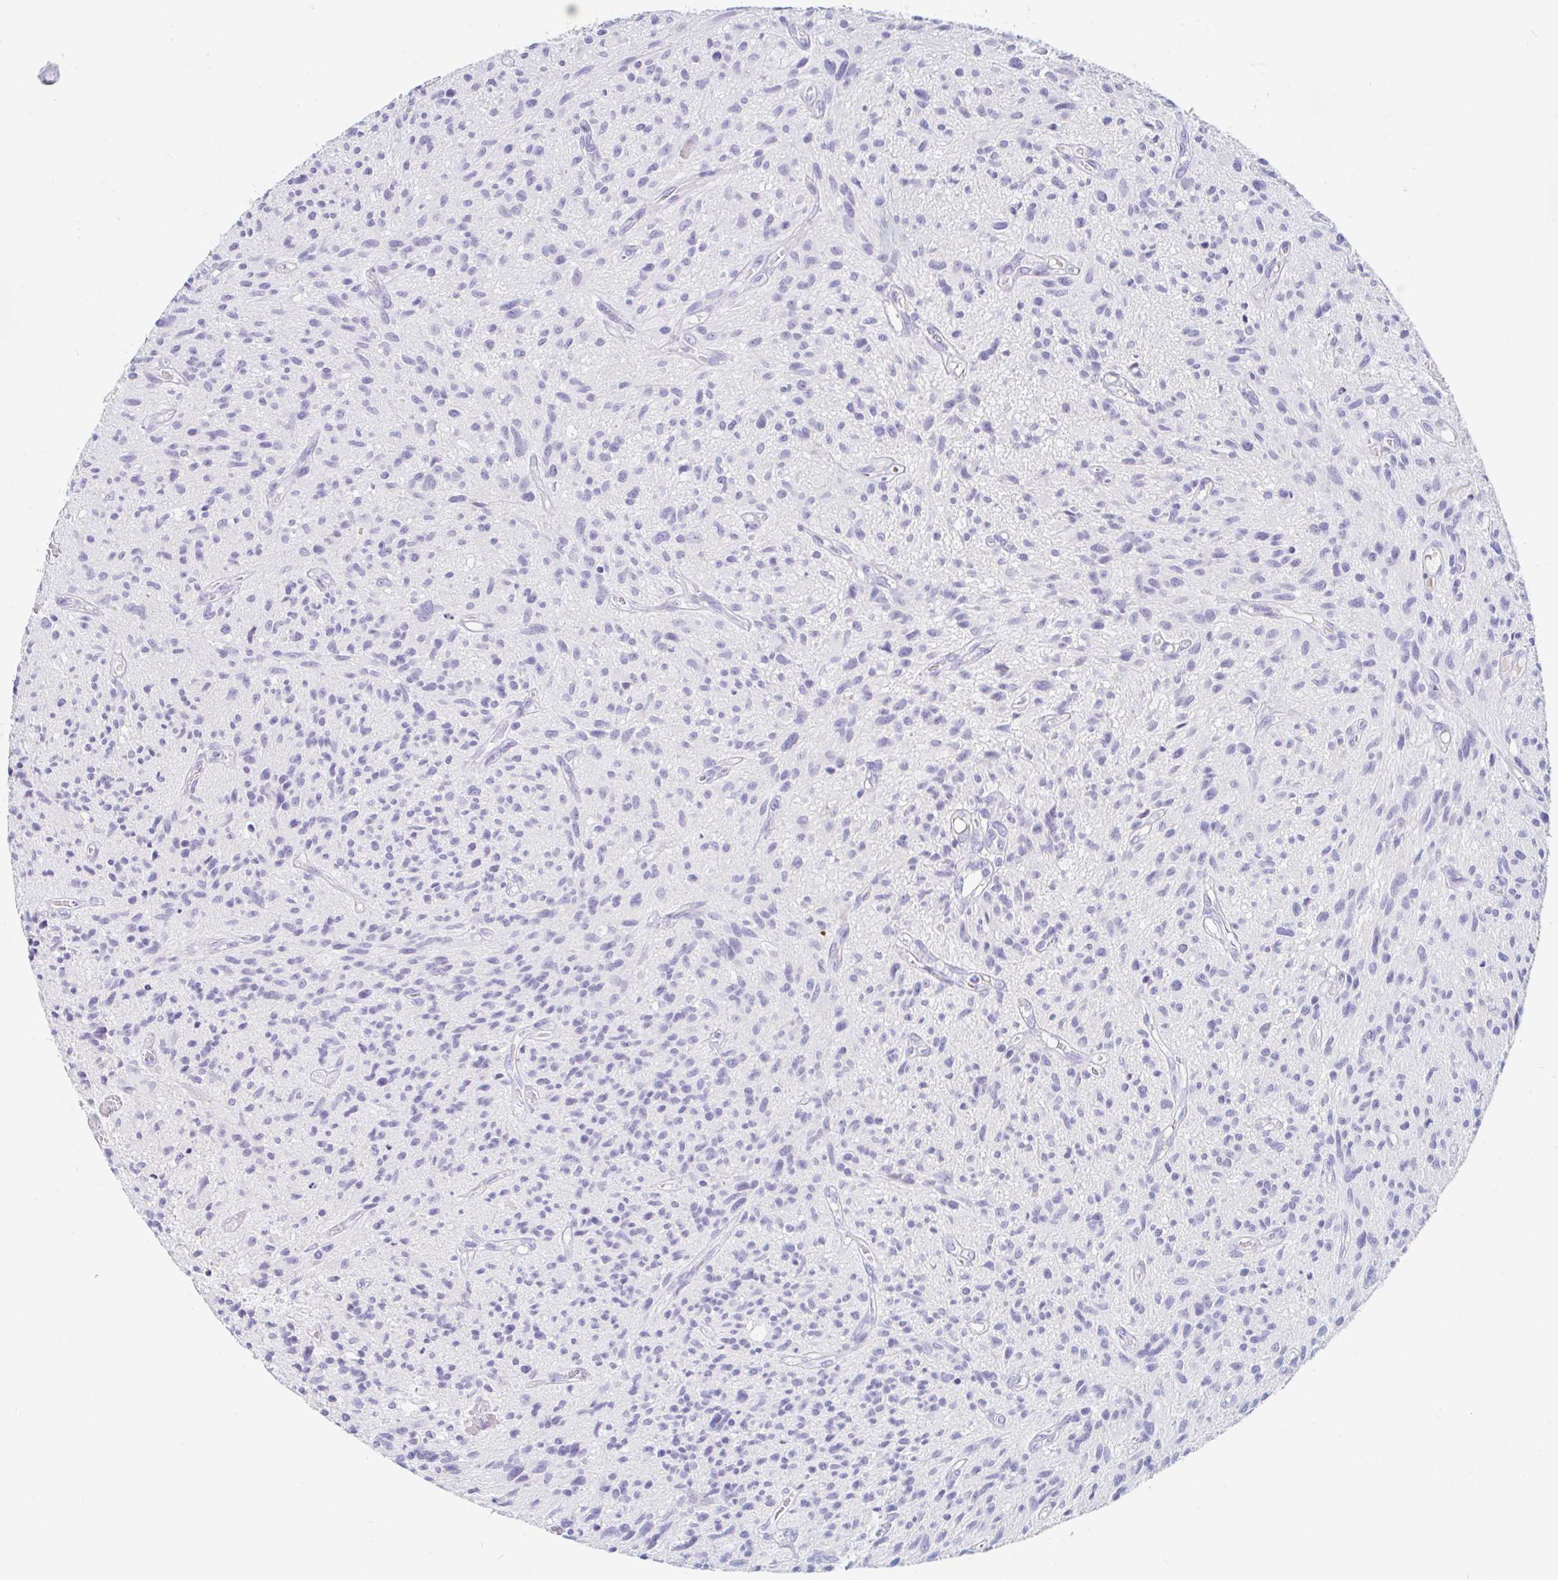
{"staining": {"intensity": "negative", "quantity": "none", "location": "none"}, "tissue": "glioma", "cell_type": "Tumor cells", "image_type": "cancer", "snomed": [{"axis": "morphology", "description": "Glioma, malignant, High grade"}, {"axis": "topography", "description": "Brain"}], "caption": "The immunohistochemistry micrograph has no significant staining in tumor cells of glioma tissue. (DAB (3,3'-diaminobenzidine) immunohistochemistry (IHC), high magnification).", "gene": "TEX44", "patient": {"sex": "male", "age": 75}}